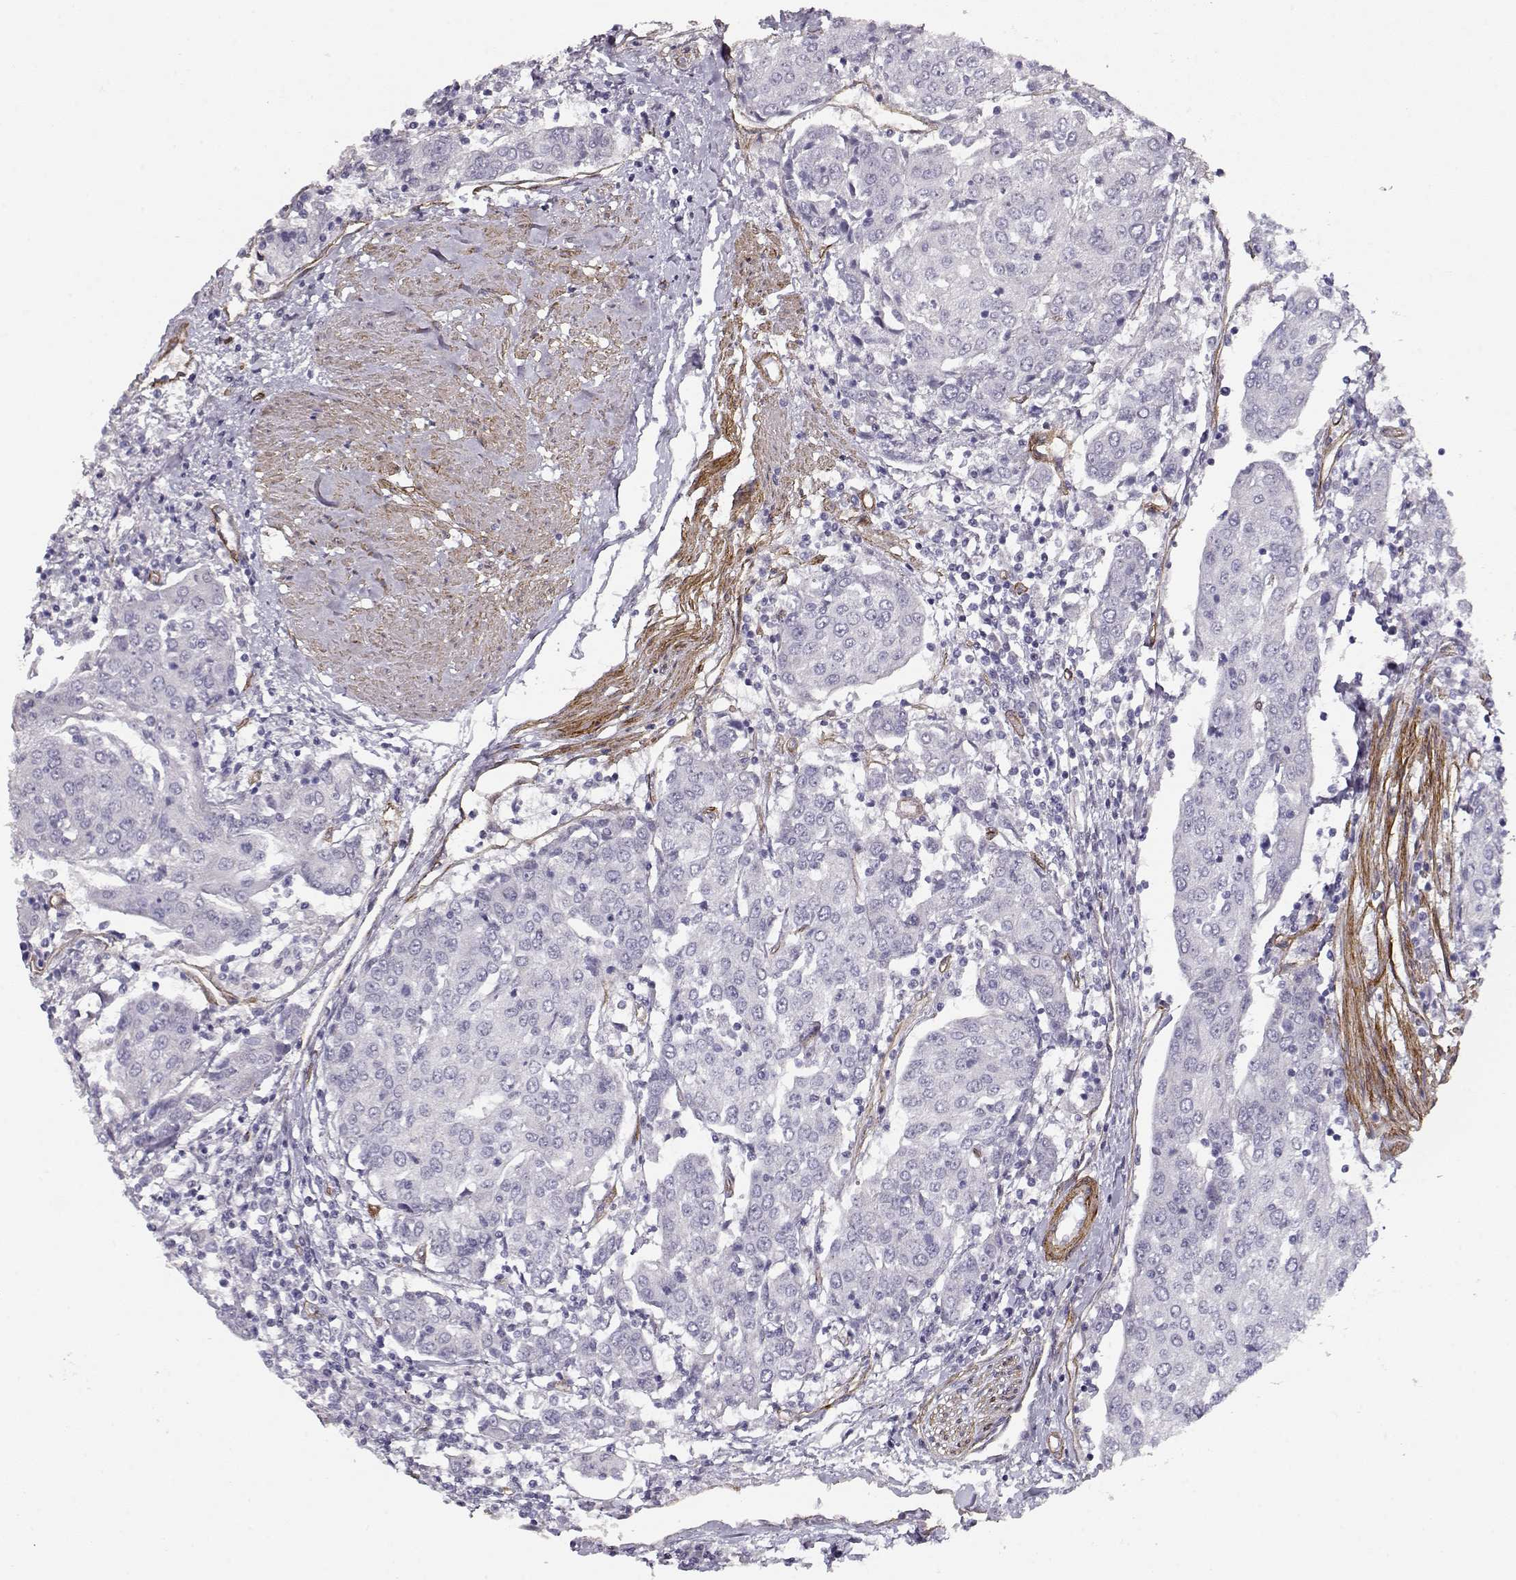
{"staining": {"intensity": "negative", "quantity": "none", "location": "none"}, "tissue": "urothelial cancer", "cell_type": "Tumor cells", "image_type": "cancer", "snomed": [{"axis": "morphology", "description": "Urothelial carcinoma, High grade"}, {"axis": "topography", "description": "Urinary bladder"}], "caption": "Urothelial cancer was stained to show a protein in brown. There is no significant positivity in tumor cells. (Immunohistochemistry, brightfield microscopy, high magnification).", "gene": "LAMC1", "patient": {"sex": "female", "age": 85}}